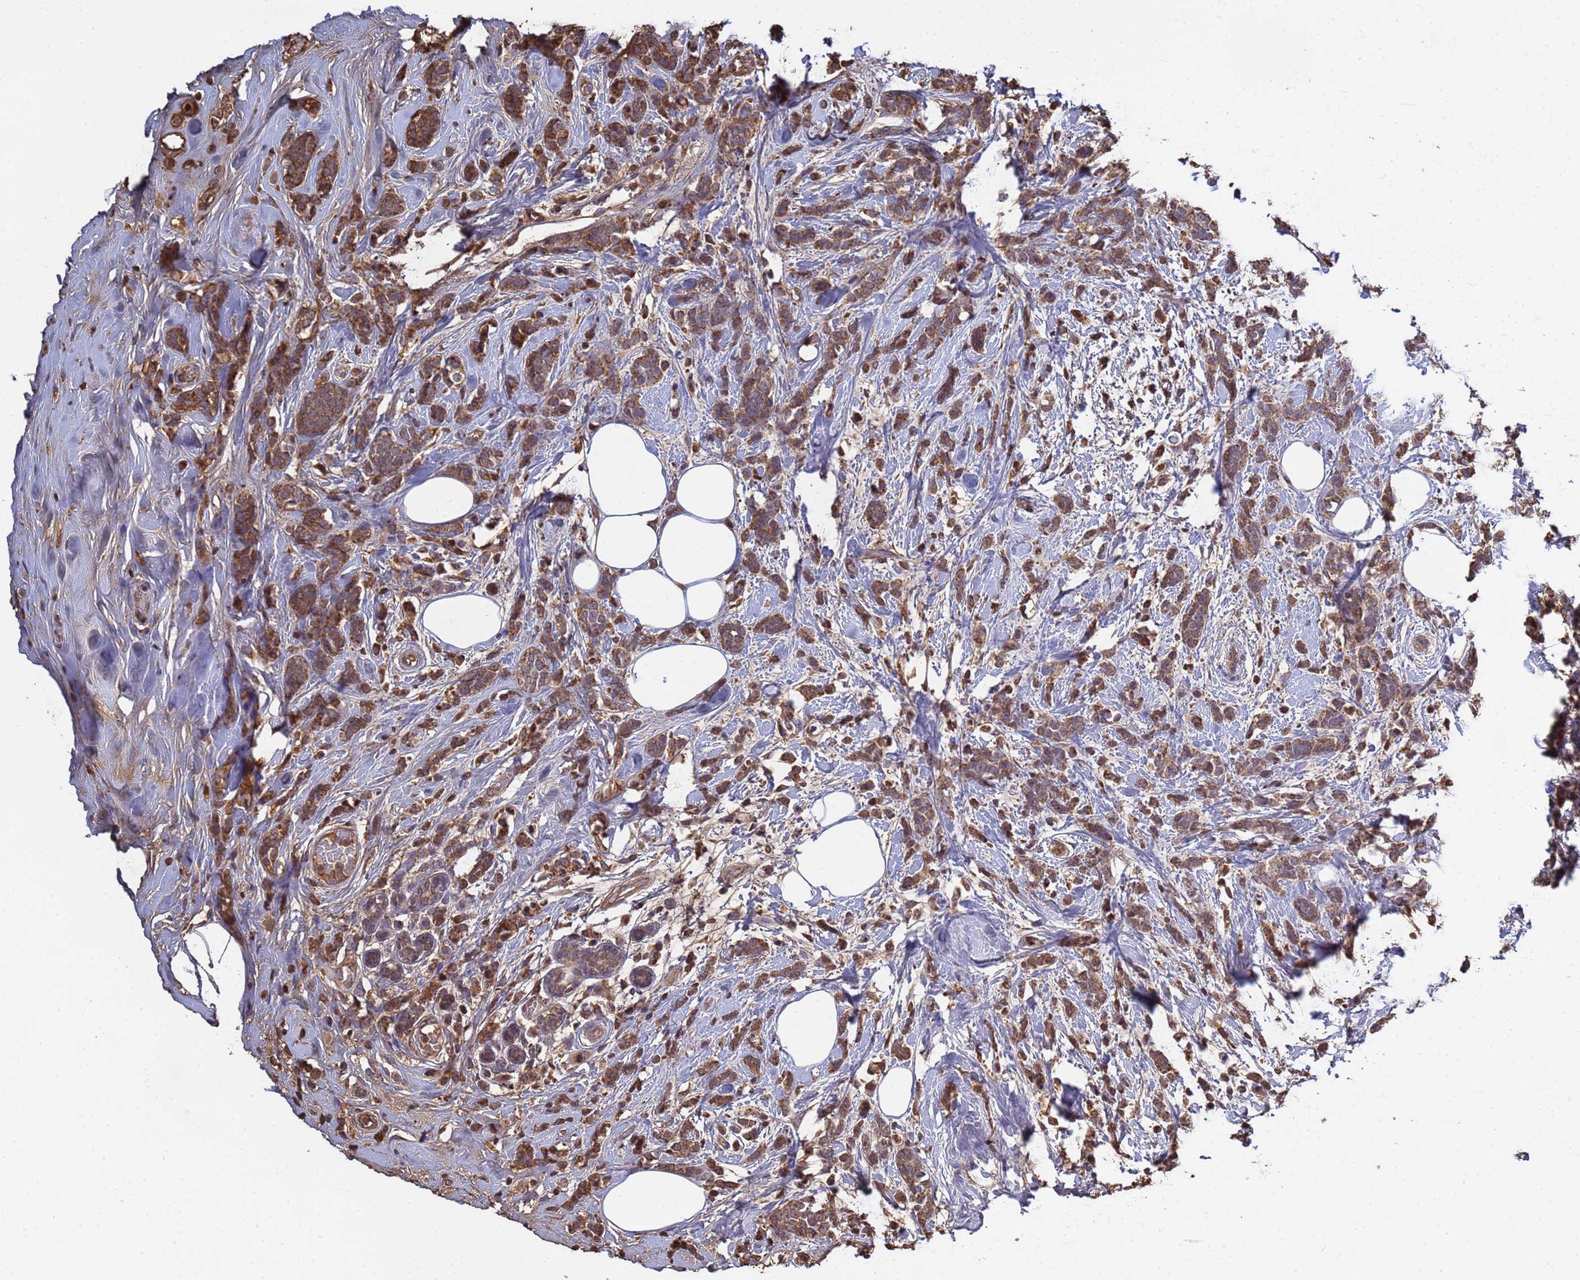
{"staining": {"intensity": "moderate", "quantity": ">75%", "location": "cytoplasmic/membranous"}, "tissue": "breast cancer", "cell_type": "Tumor cells", "image_type": "cancer", "snomed": [{"axis": "morphology", "description": "Lobular carcinoma"}, {"axis": "topography", "description": "Breast"}], "caption": "Protein staining displays moderate cytoplasmic/membranous expression in approximately >75% of tumor cells in breast lobular carcinoma.", "gene": "GLUD1", "patient": {"sex": "female", "age": 58}}